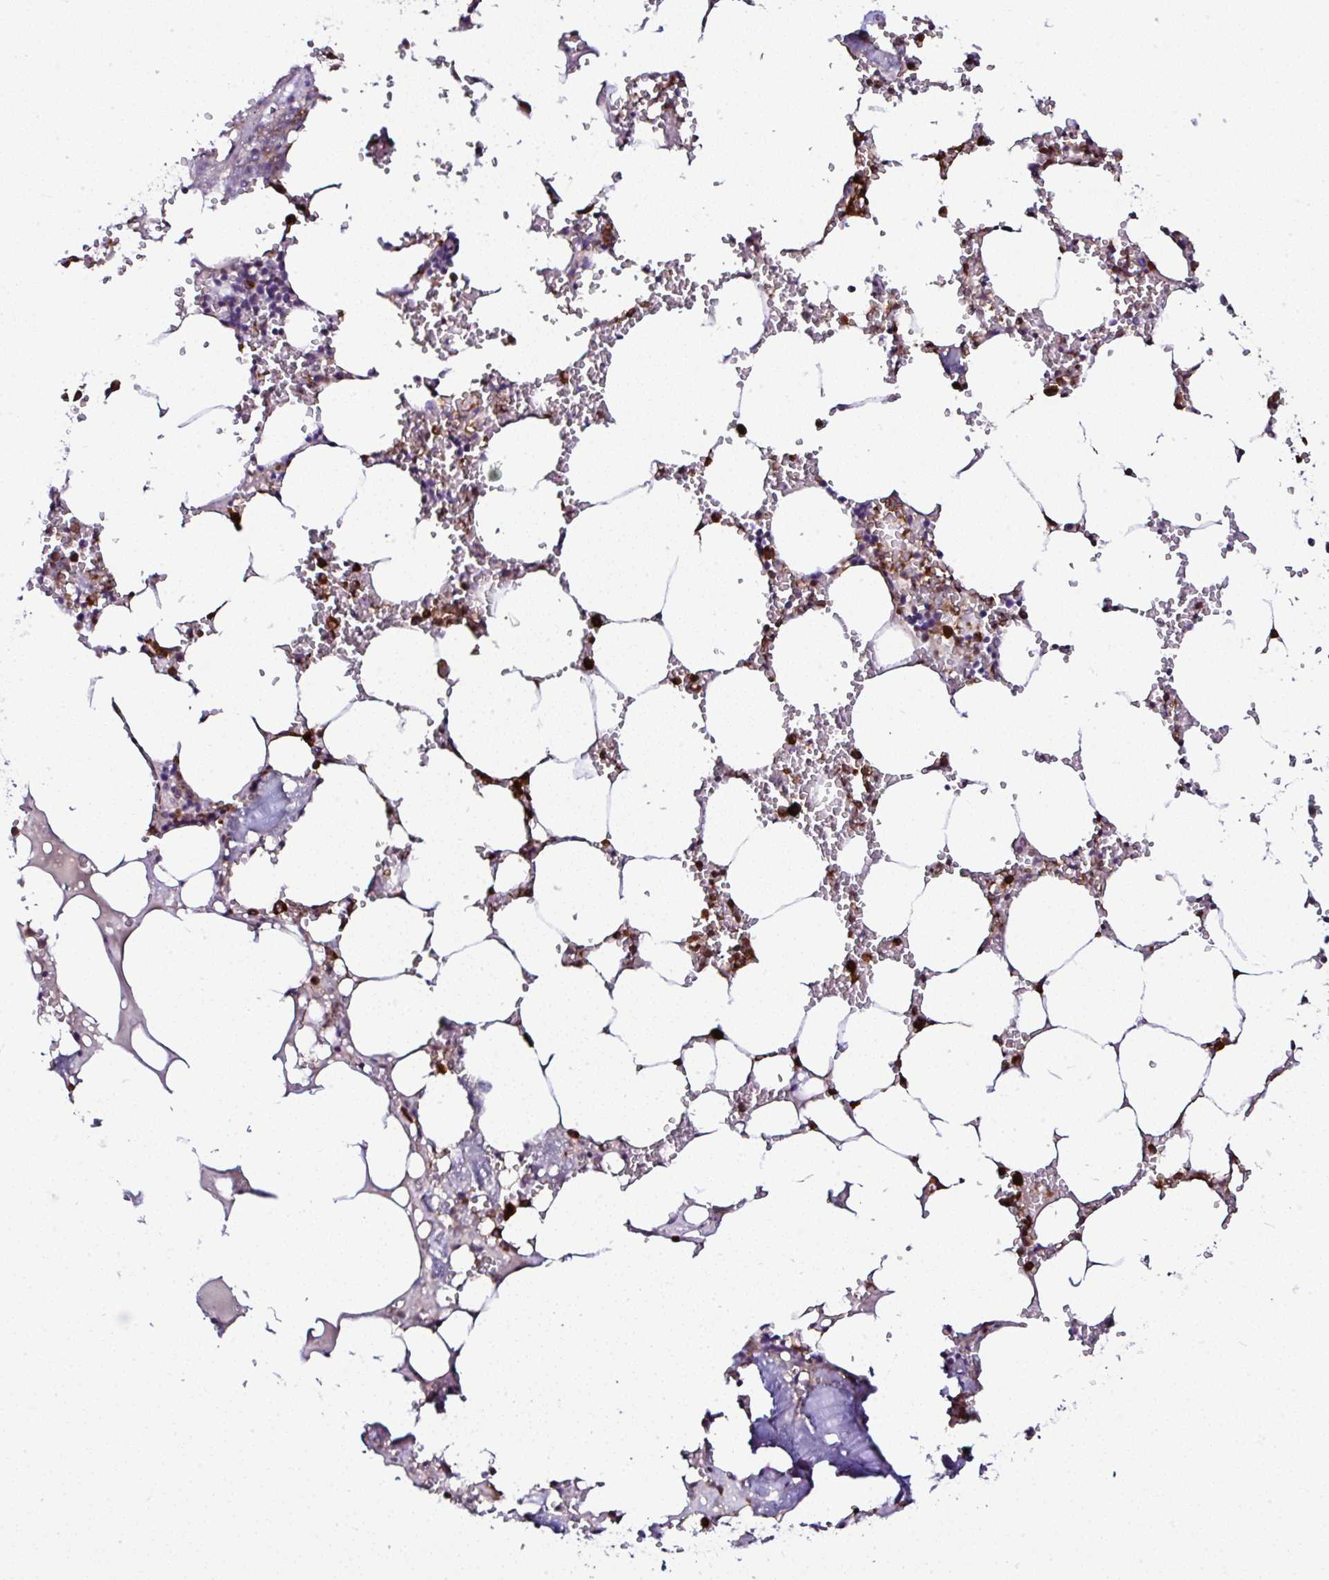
{"staining": {"intensity": "strong", "quantity": "25%-75%", "location": "cytoplasmic/membranous,nuclear"}, "tissue": "bone marrow", "cell_type": "Hematopoietic cells", "image_type": "normal", "snomed": [{"axis": "morphology", "description": "Normal tissue, NOS"}, {"axis": "topography", "description": "Bone marrow"}], "caption": "Immunohistochemistry (IHC) staining of unremarkable bone marrow, which demonstrates high levels of strong cytoplasmic/membranous,nuclear staining in about 25%-75% of hematopoietic cells indicating strong cytoplasmic/membranous,nuclear protein expression. The staining was performed using DAB (brown) for protein detection and nuclei were counterstained in hematoxylin (blue).", "gene": "PTPN2", "patient": {"sex": "male", "age": 54}}